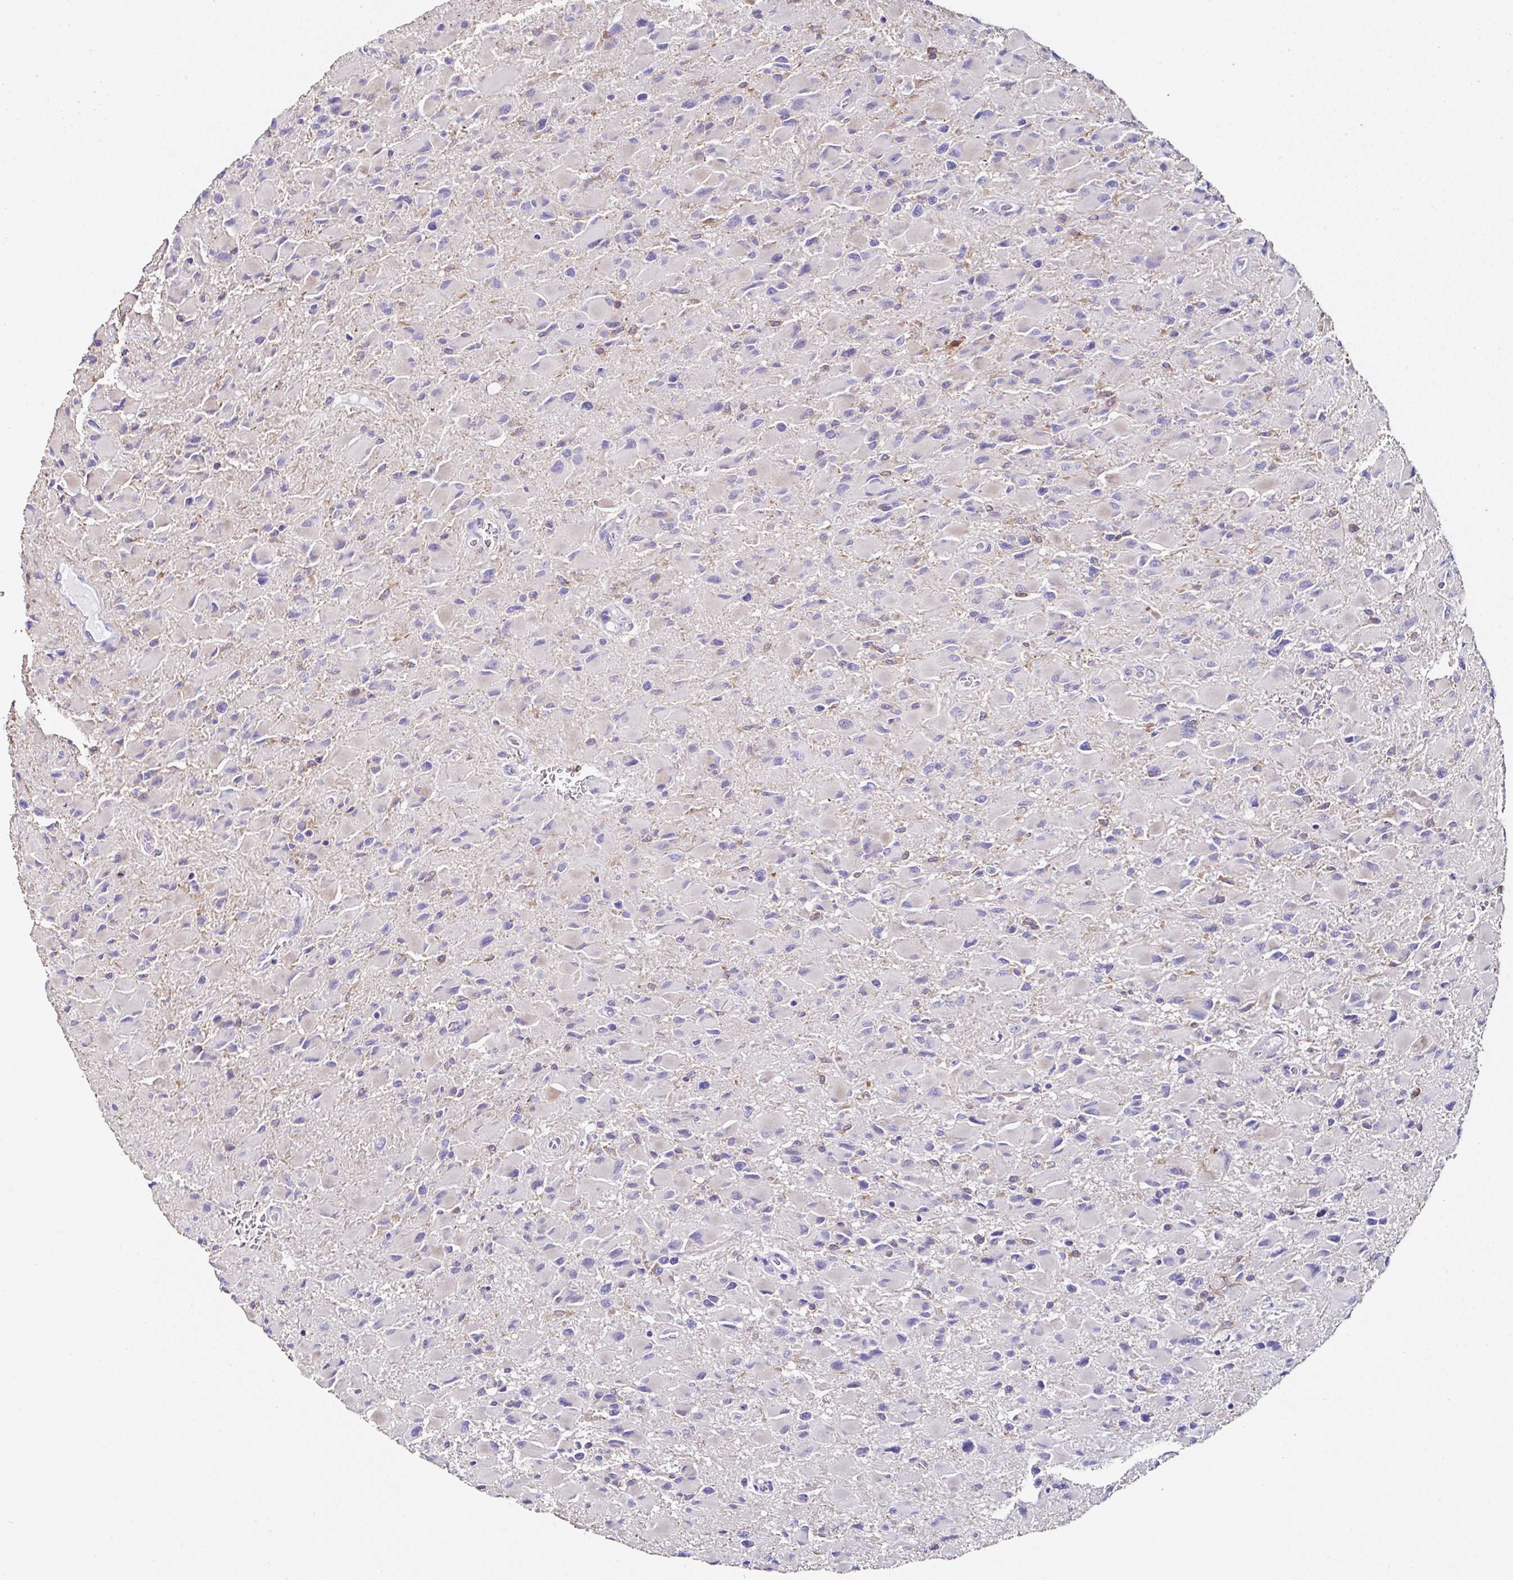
{"staining": {"intensity": "negative", "quantity": "none", "location": "none"}, "tissue": "glioma", "cell_type": "Tumor cells", "image_type": "cancer", "snomed": [{"axis": "morphology", "description": "Glioma, malignant, High grade"}, {"axis": "topography", "description": "Cerebral cortex"}], "caption": "IHC micrograph of glioma stained for a protein (brown), which reveals no staining in tumor cells.", "gene": "UGT3A1", "patient": {"sex": "female", "age": 36}}